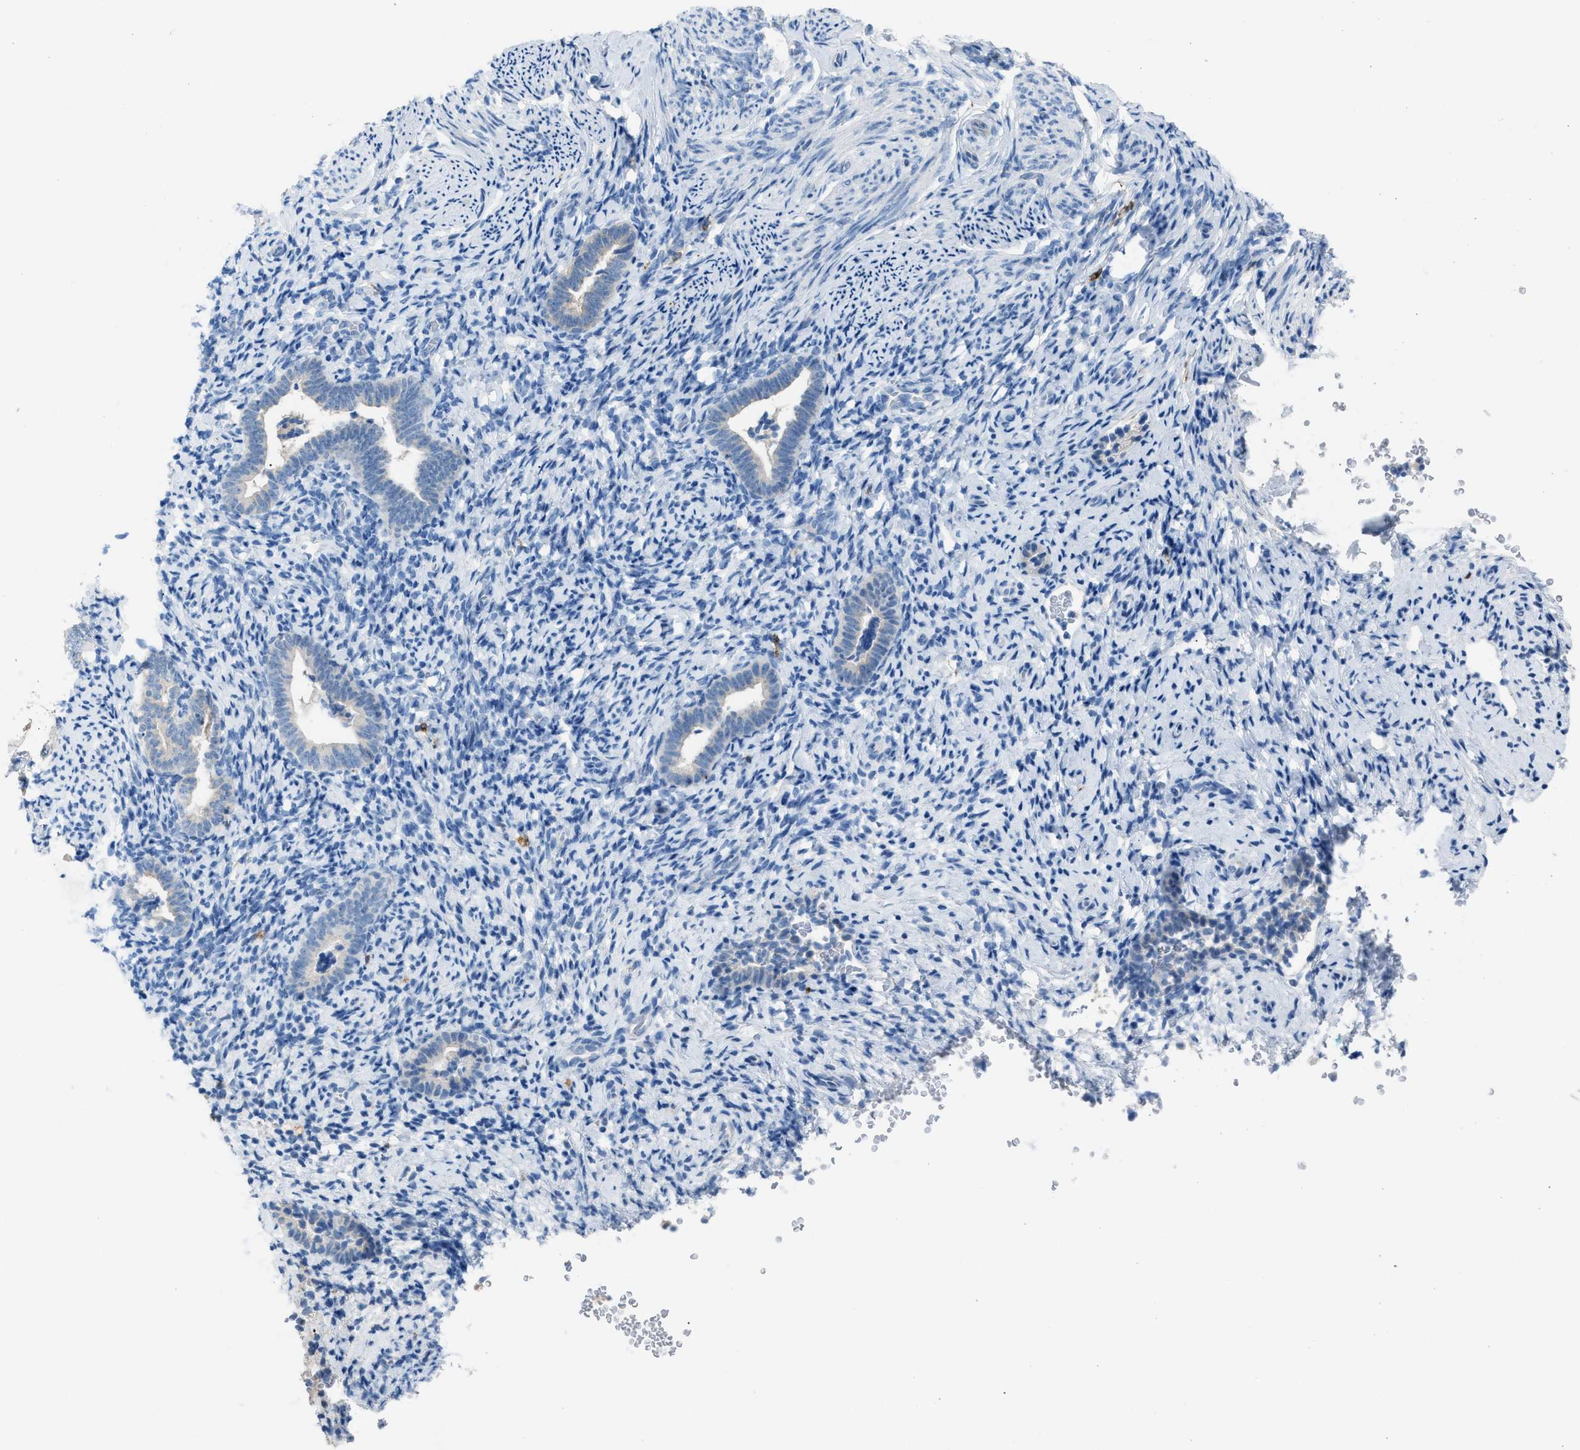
{"staining": {"intensity": "negative", "quantity": "none", "location": "none"}, "tissue": "endometrium", "cell_type": "Cells in endometrial stroma", "image_type": "normal", "snomed": [{"axis": "morphology", "description": "Normal tissue, NOS"}, {"axis": "topography", "description": "Endometrium"}], "caption": "Protein analysis of normal endometrium reveals no significant staining in cells in endometrial stroma.", "gene": "CLEC10A", "patient": {"sex": "female", "age": 51}}